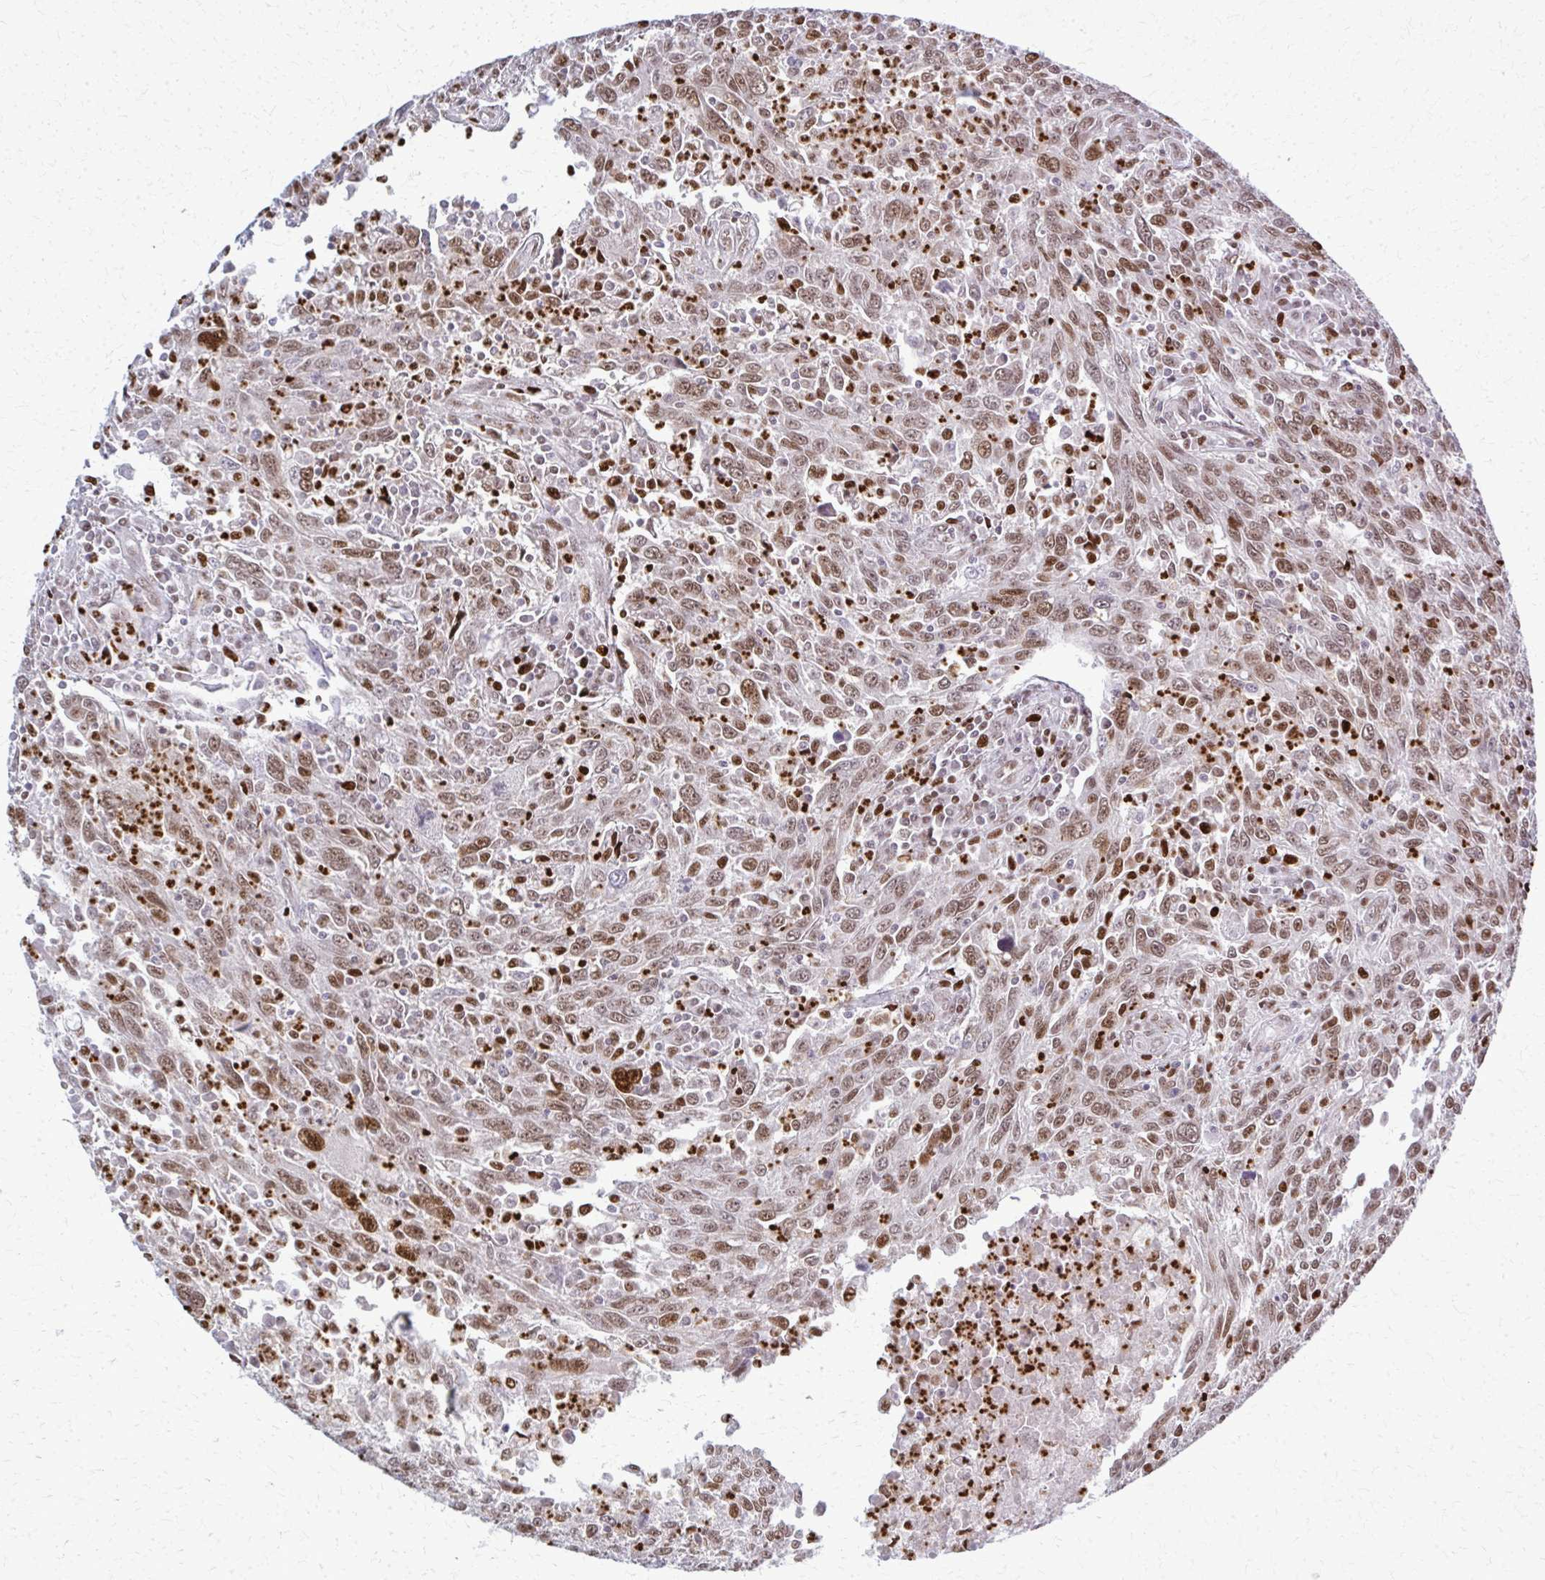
{"staining": {"intensity": "moderate", "quantity": ">75%", "location": "nuclear"}, "tissue": "breast cancer", "cell_type": "Tumor cells", "image_type": "cancer", "snomed": [{"axis": "morphology", "description": "Duct carcinoma"}, {"axis": "topography", "description": "Breast"}], "caption": "The histopathology image displays a brown stain indicating the presence of a protein in the nuclear of tumor cells in invasive ductal carcinoma (breast). Nuclei are stained in blue.", "gene": "ZNF559", "patient": {"sex": "female", "age": 50}}